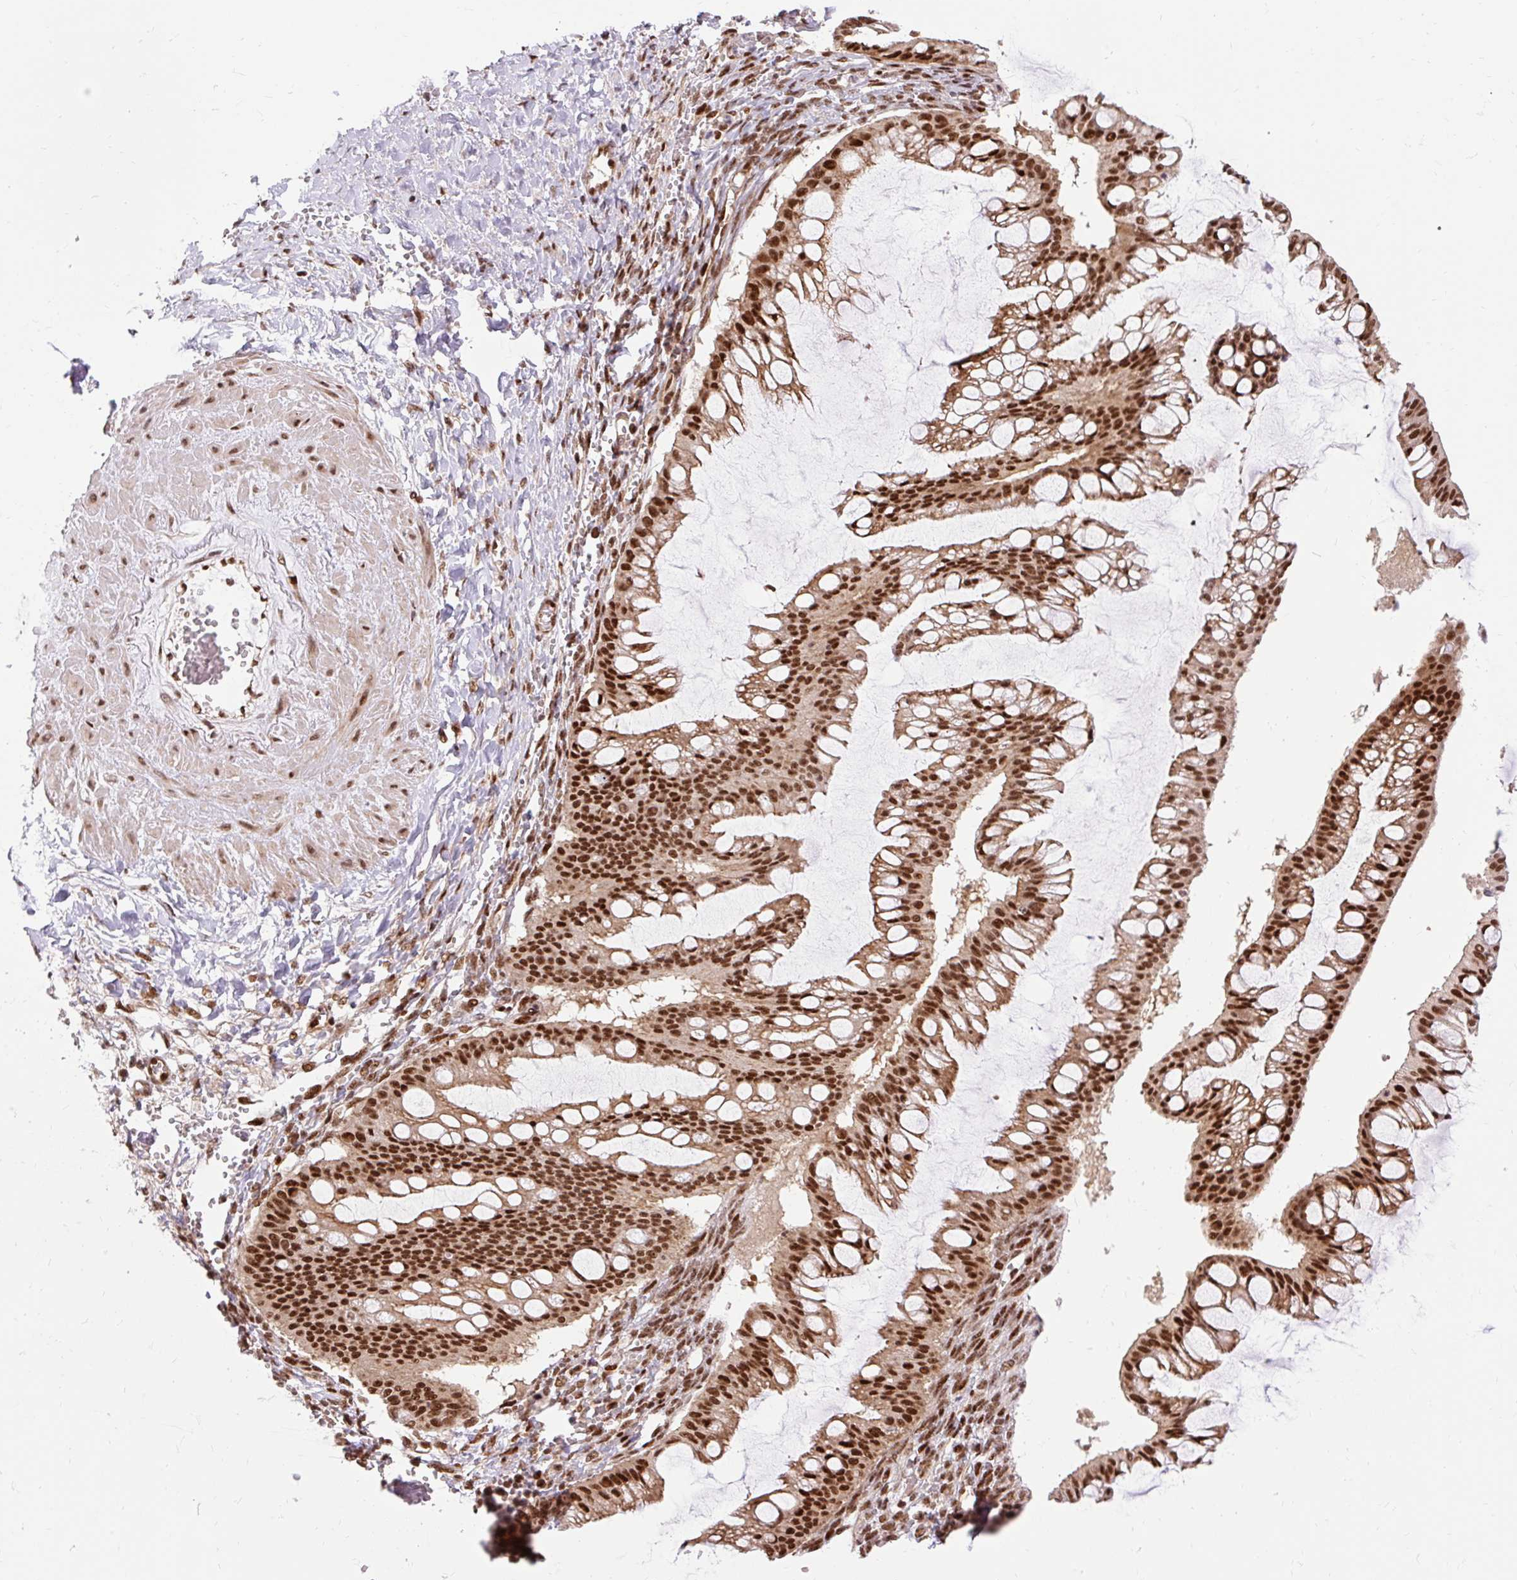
{"staining": {"intensity": "strong", "quantity": ">75%", "location": "nuclear"}, "tissue": "ovarian cancer", "cell_type": "Tumor cells", "image_type": "cancer", "snomed": [{"axis": "morphology", "description": "Cystadenocarcinoma, mucinous, NOS"}, {"axis": "topography", "description": "Ovary"}], "caption": "This photomicrograph reveals mucinous cystadenocarcinoma (ovarian) stained with immunohistochemistry (IHC) to label a protein in brown. The nuclear of tumor cells show strong positivity for the protein. Nuclei are counter-stained blue.", "gene": "MECOM", "patient": {"sex": "female", "age": 73}}